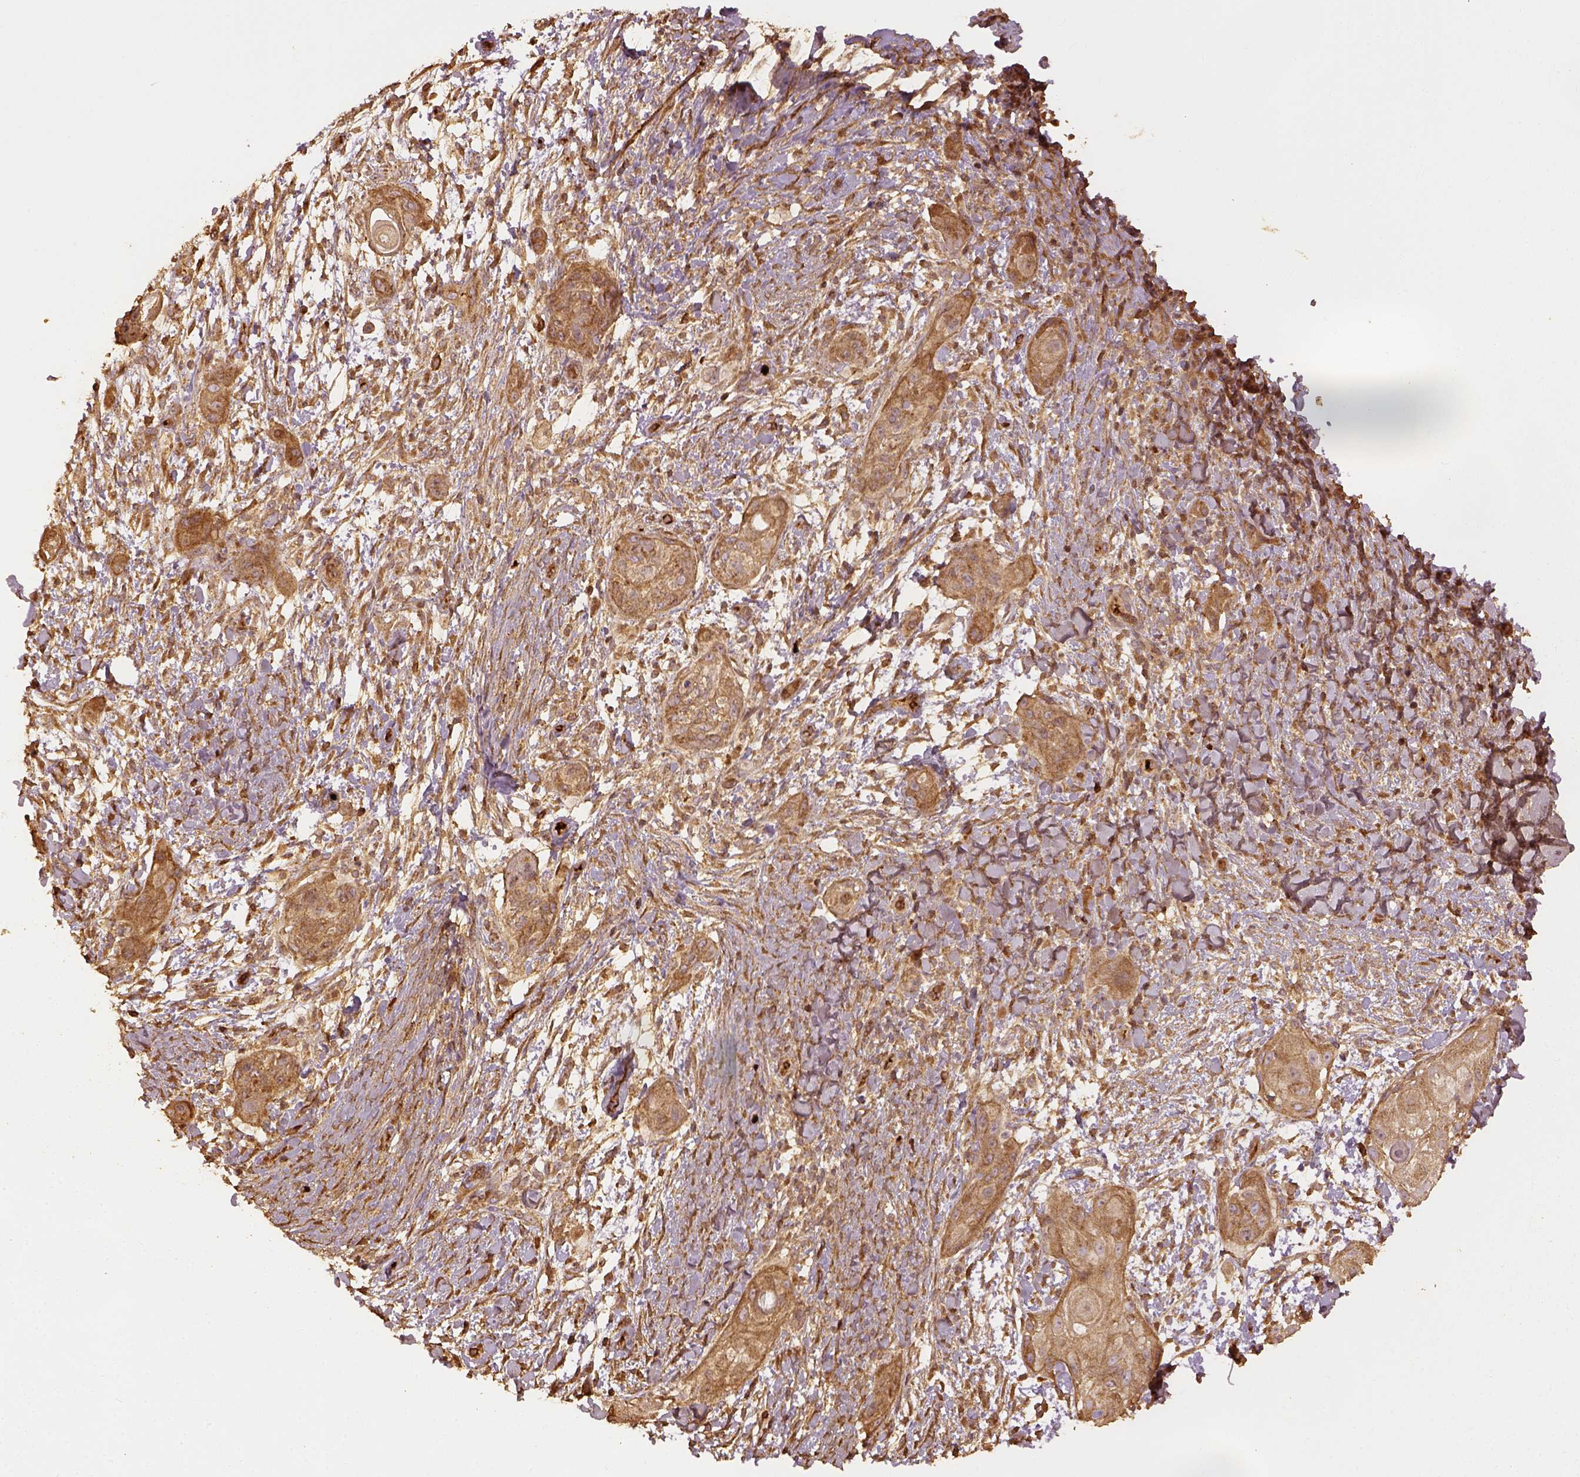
{"staining": {"intensity": "moderate", "quantity": ">75%", "location": "cytoplasmic/membranous"}, "tissue": "skin cancer", "cell_type": "Tumor cells", "image_type": "cancer", "snomed": [{"axis": "morphology", "description": "Squamous cell carcinoma, NOS"}, {"axis": "topography", "description": "Skin"}], "caption": "The photomicrograph exhibits immunohistochemical staining of squamous cell carcinoma (skin). There is moderate cytoplasmic/membranous staining is appreciated in approximately >75% of tumor cells. Nuclei are stained in blue.", "gene": "VEGFA", "patient": {"sex": "male", "age": 62}}